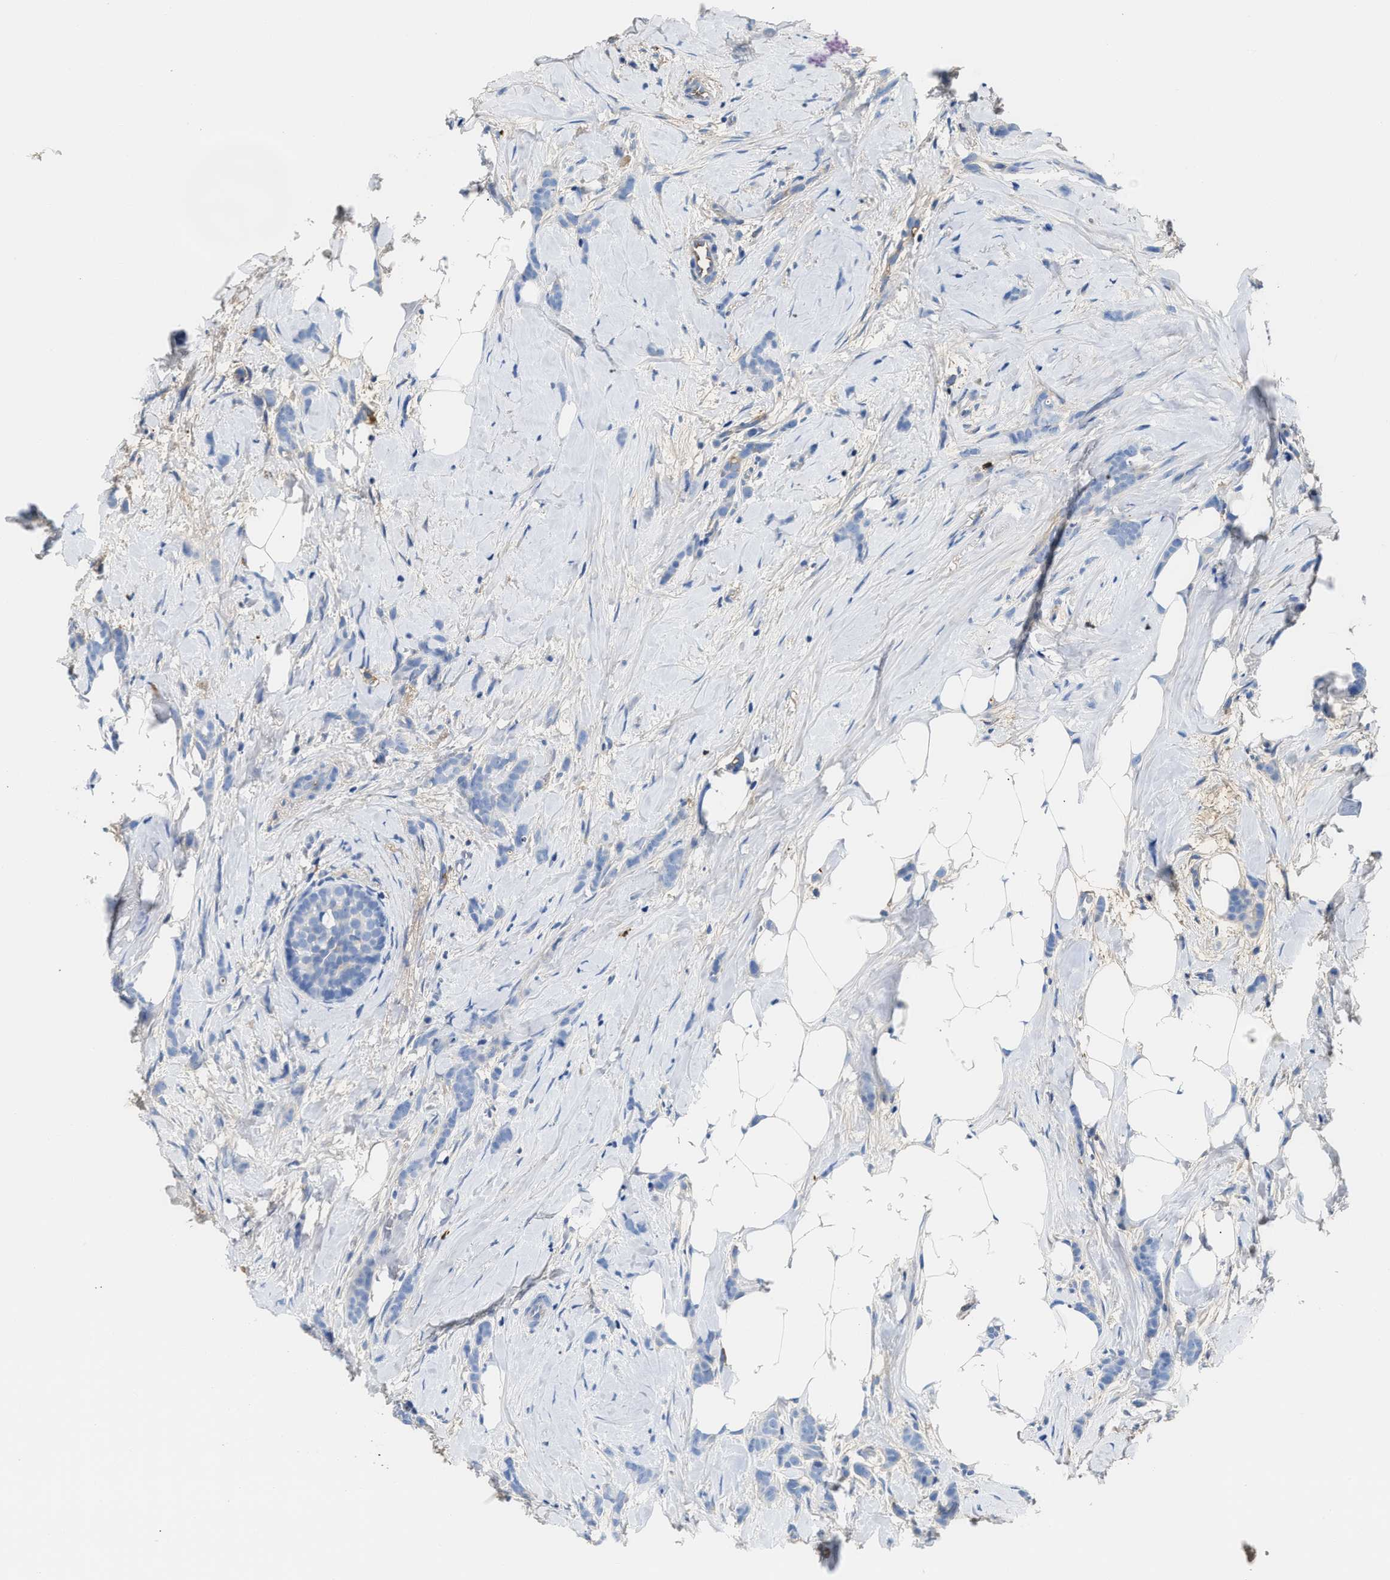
{"staining": {"intensity": "negative", "quantity": "none", "location": "none"}, "tissue": "breast cancer", "cell_type": "Tumor cells", "image_type": "cancer", "snomed": [{"axis": "morphology", "description": "Lobular carcinoma, in situ"}, {"axis": "morphology", "description": "Lobular carcinoma"}, {"axis": "topography", "description": "Breast"}], "caption": "The photomicrograph demonstrates no significant staining in tumor cells of lobular carcinoma in situ (breast).", "gene": "GC", "patient": {"sex": "female", "age": 41}}